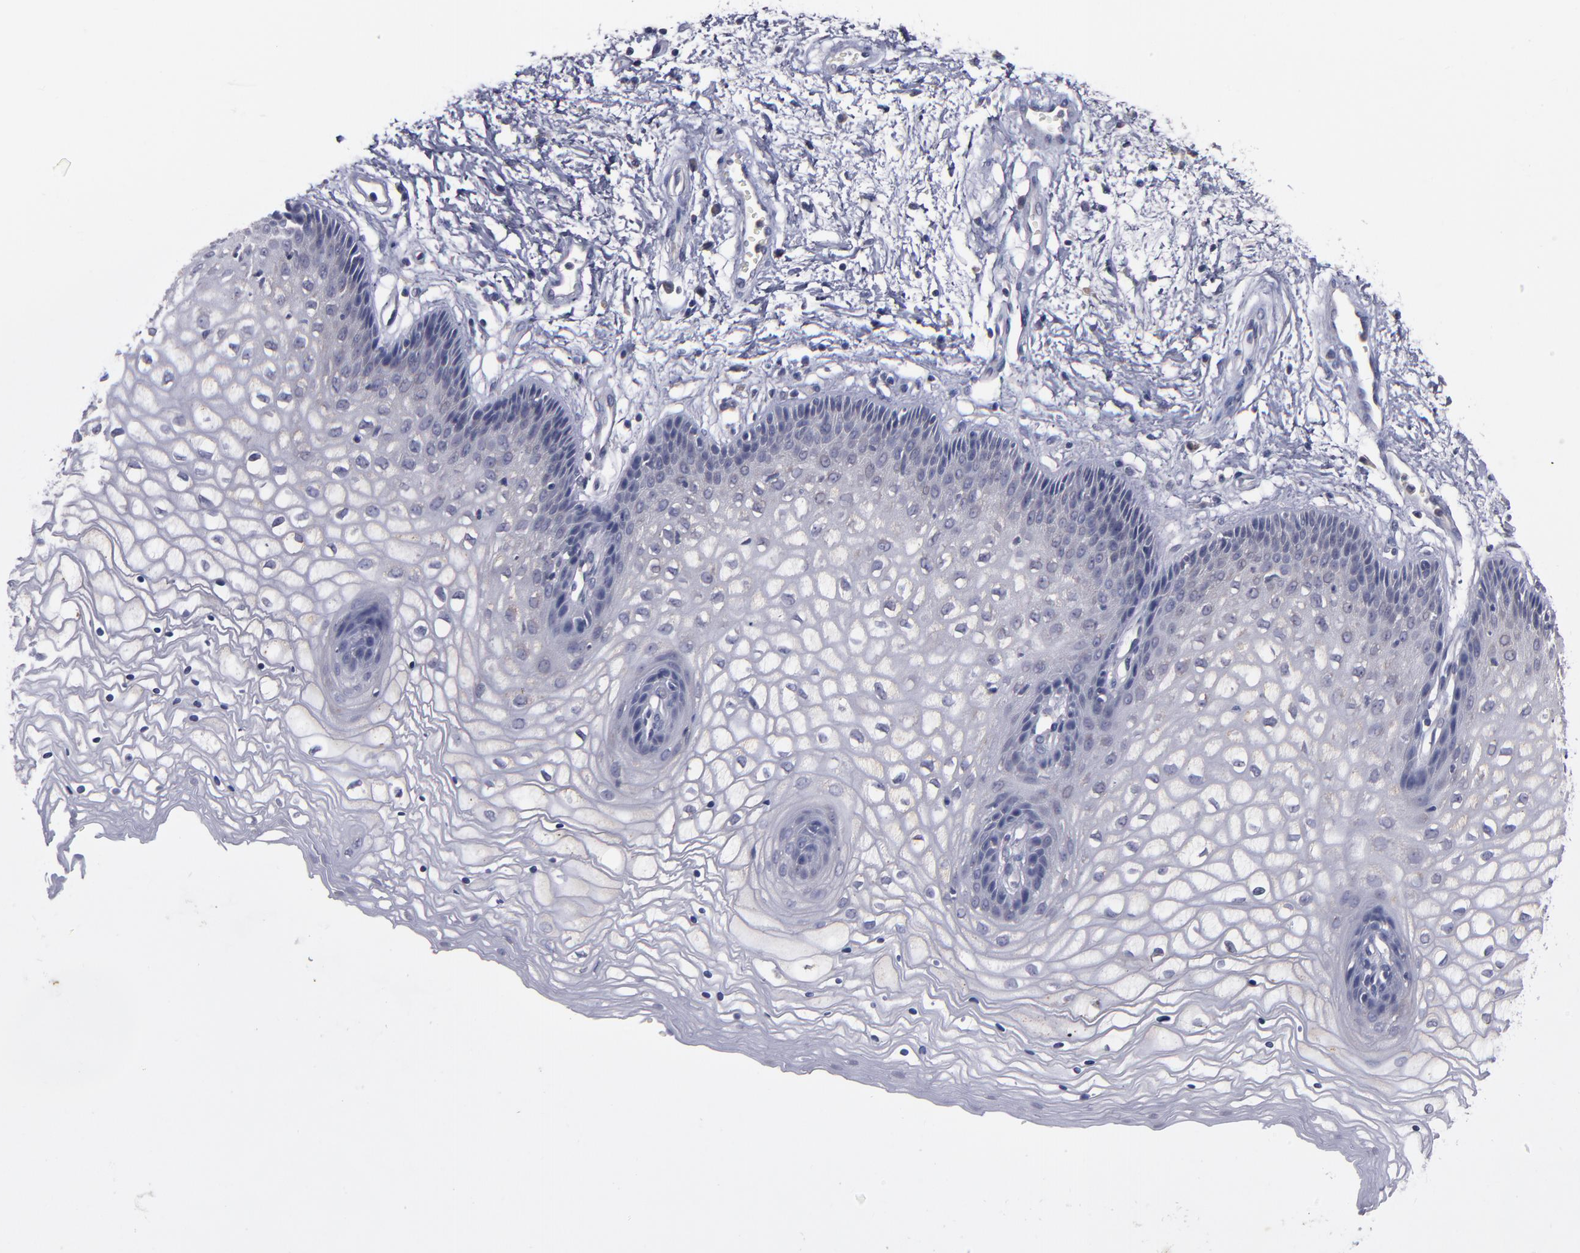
{"staining": {"intensity": "weak", "quantity": "<25%", "location": "cytoplasmic/membranous"}, "tissue": "vagina", "cell_type": "Squamous epithelial cells", "image_type": "normal", "snomed": [{"axis": "morphology", "description": "Normal tissue, NOS"}, {"axis": "topography", "description": "Vagina"}], "caption": "A high-resolution micrograph shows immunohistochemistry staining of unremarkable vagina, which shows no significant staining in squamous epithelial cells.", "gene": "MMP11", "patient": {"sex": "female", "age": 34}}